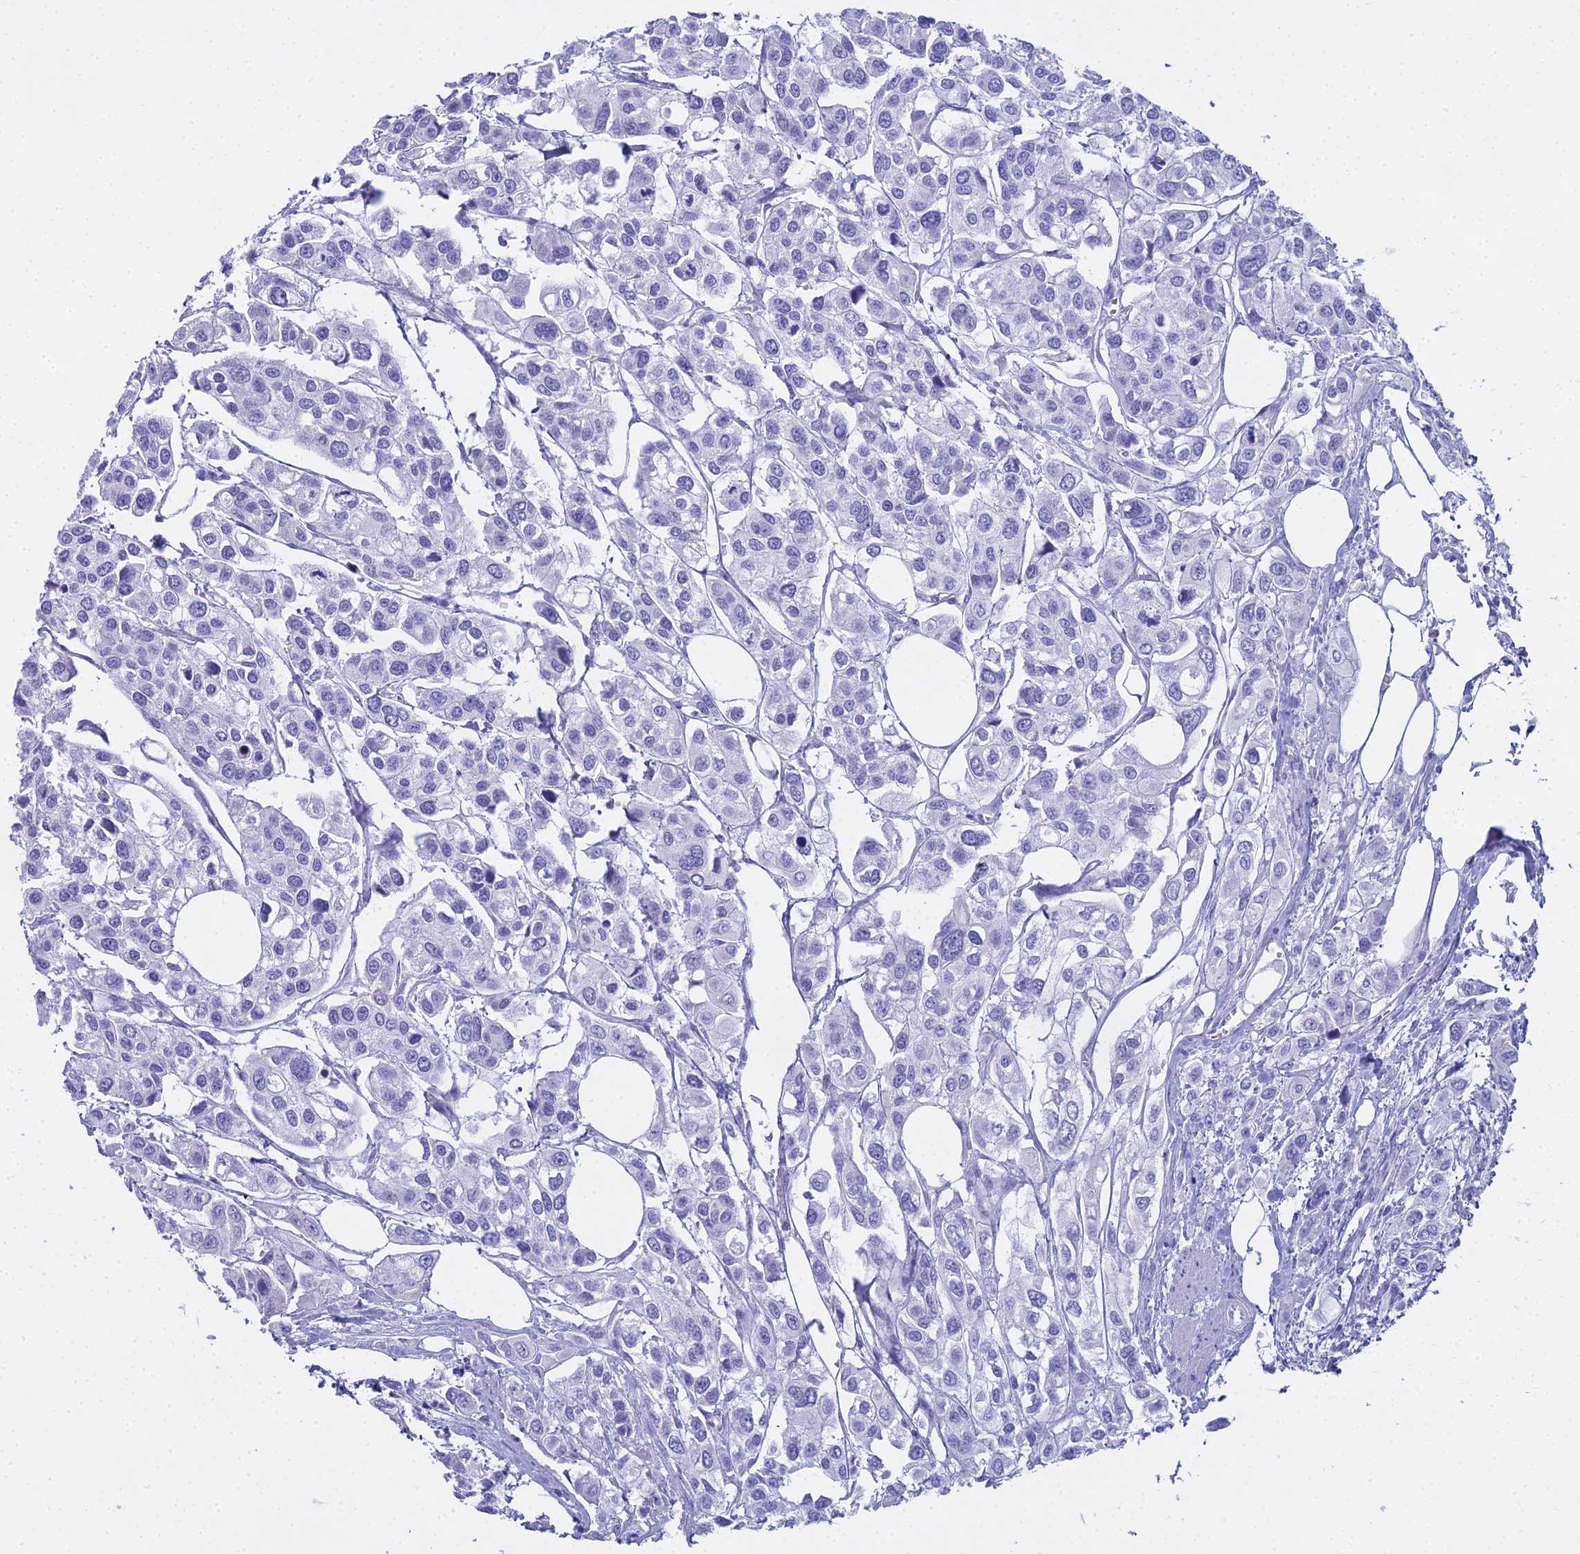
{"staining": {"intensity": "negative", "quantity": "none", "location": "none"}, "tissue": "urothelial cancer", "cell_type": "Tumor cells", "image_type": "cancer", "snomed": [{"axis": "morphology", "description": "Urothelial carcinoma, High grade"}, {"axis": "topography", "description": "Urinary bladder"}], "caption": "The immunohistochemistry (IHC) histopathology image has no significant staining in tumor cells of urothelial cancer tissue.", "gene": "CGB2", "patient": {"sex": "male", "age": 67}}